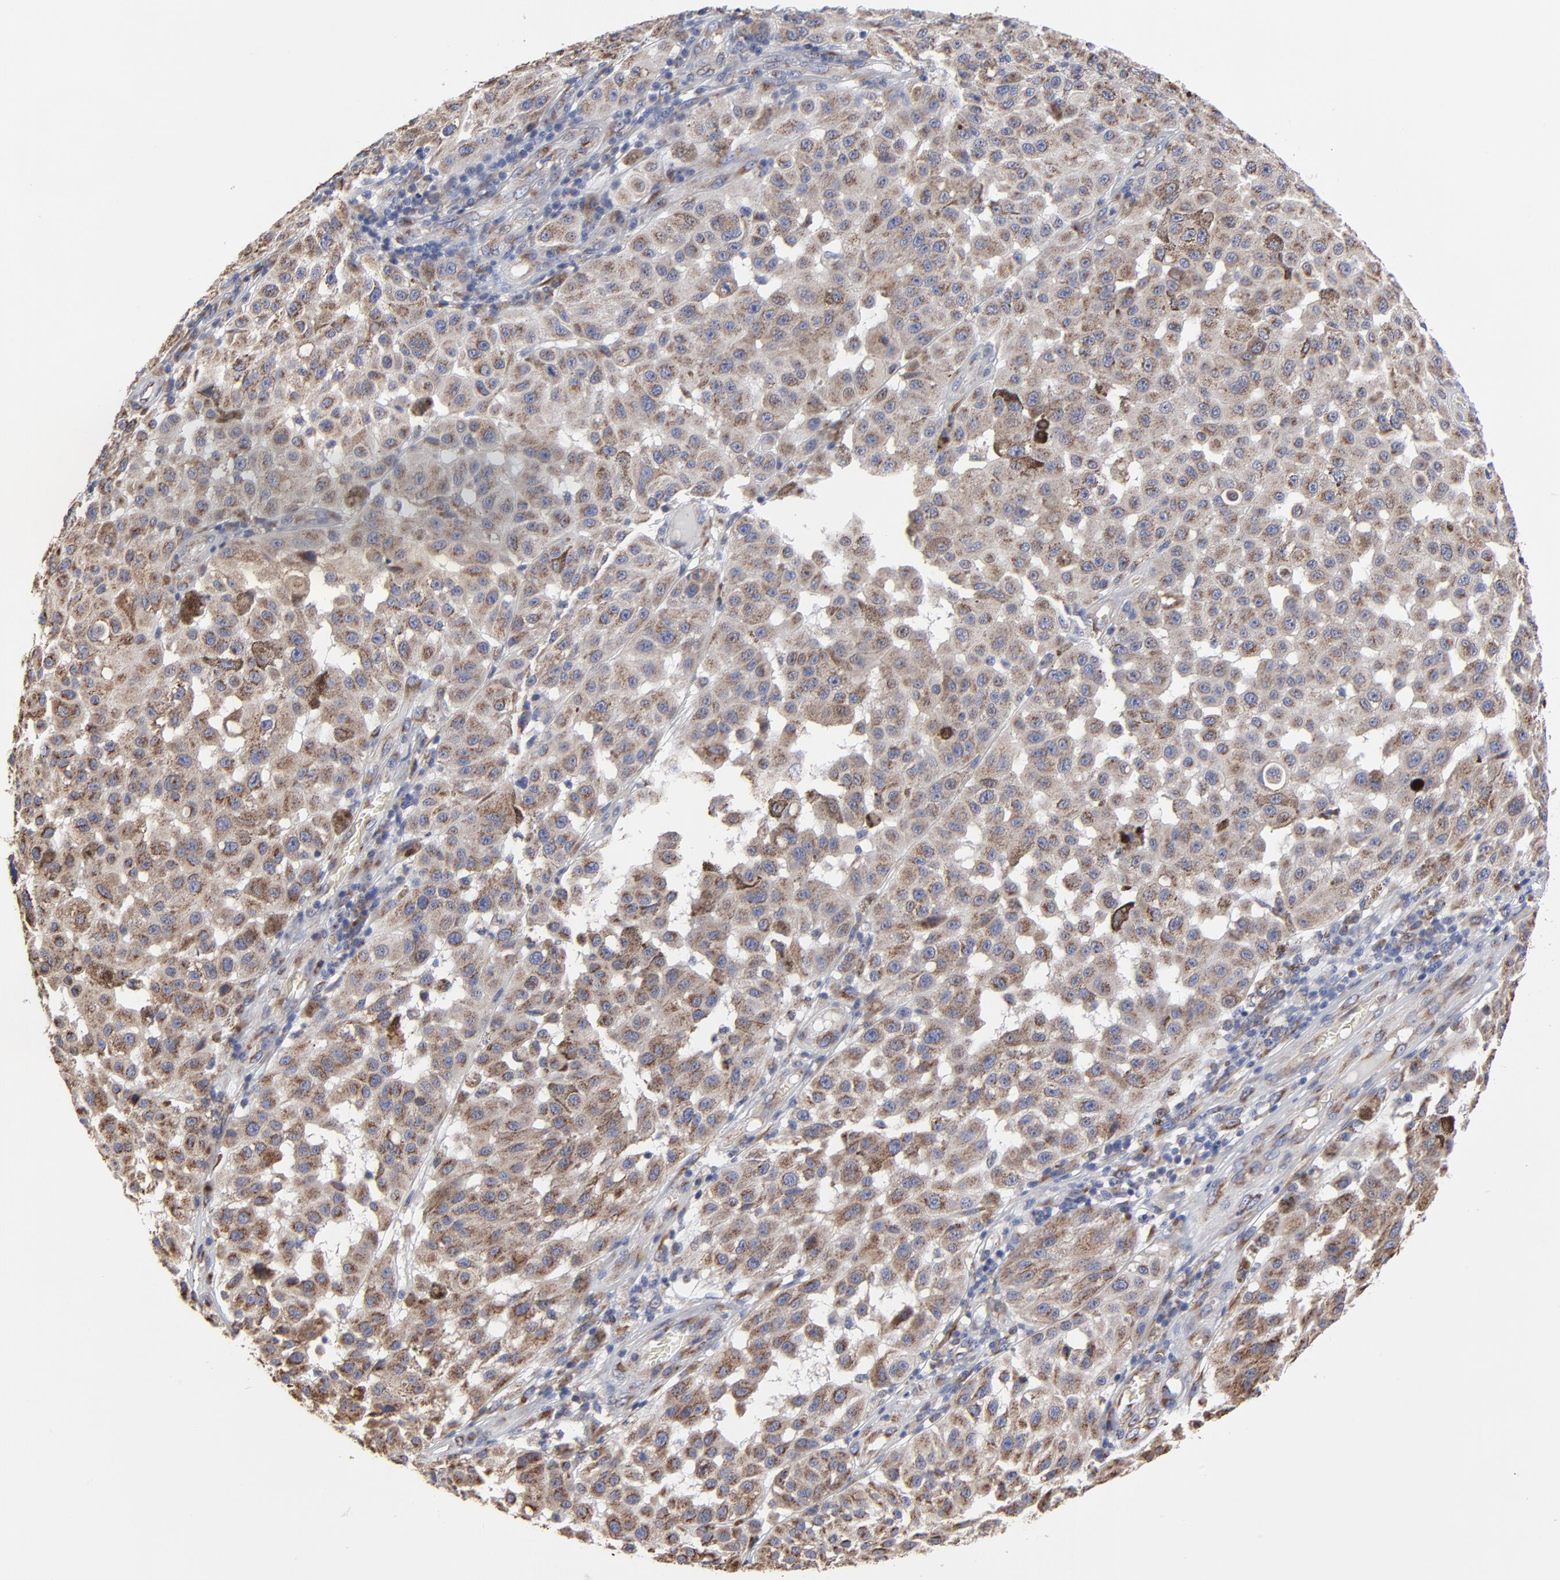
{"staining": {"intensity": "weak", "quantity": ">75%", "location": "cytoplasmic/membranous"}, "tissue": "melanoma", "cell_type": "Tumor cells", "image_type": "cancer", "snomed": [{"axis": "morphology", "description": "Malignant melanoma, NOS"}, {"axis": "topography", "description": "Skin"}], "caption": "Malignant melanoma stained for a protein (brown) shows weak cytoplasmic/membranous positive expression in about >75% of tumor cells.", "gene": "LMAN1", "patient": {"sex": "female", "age": 64}}